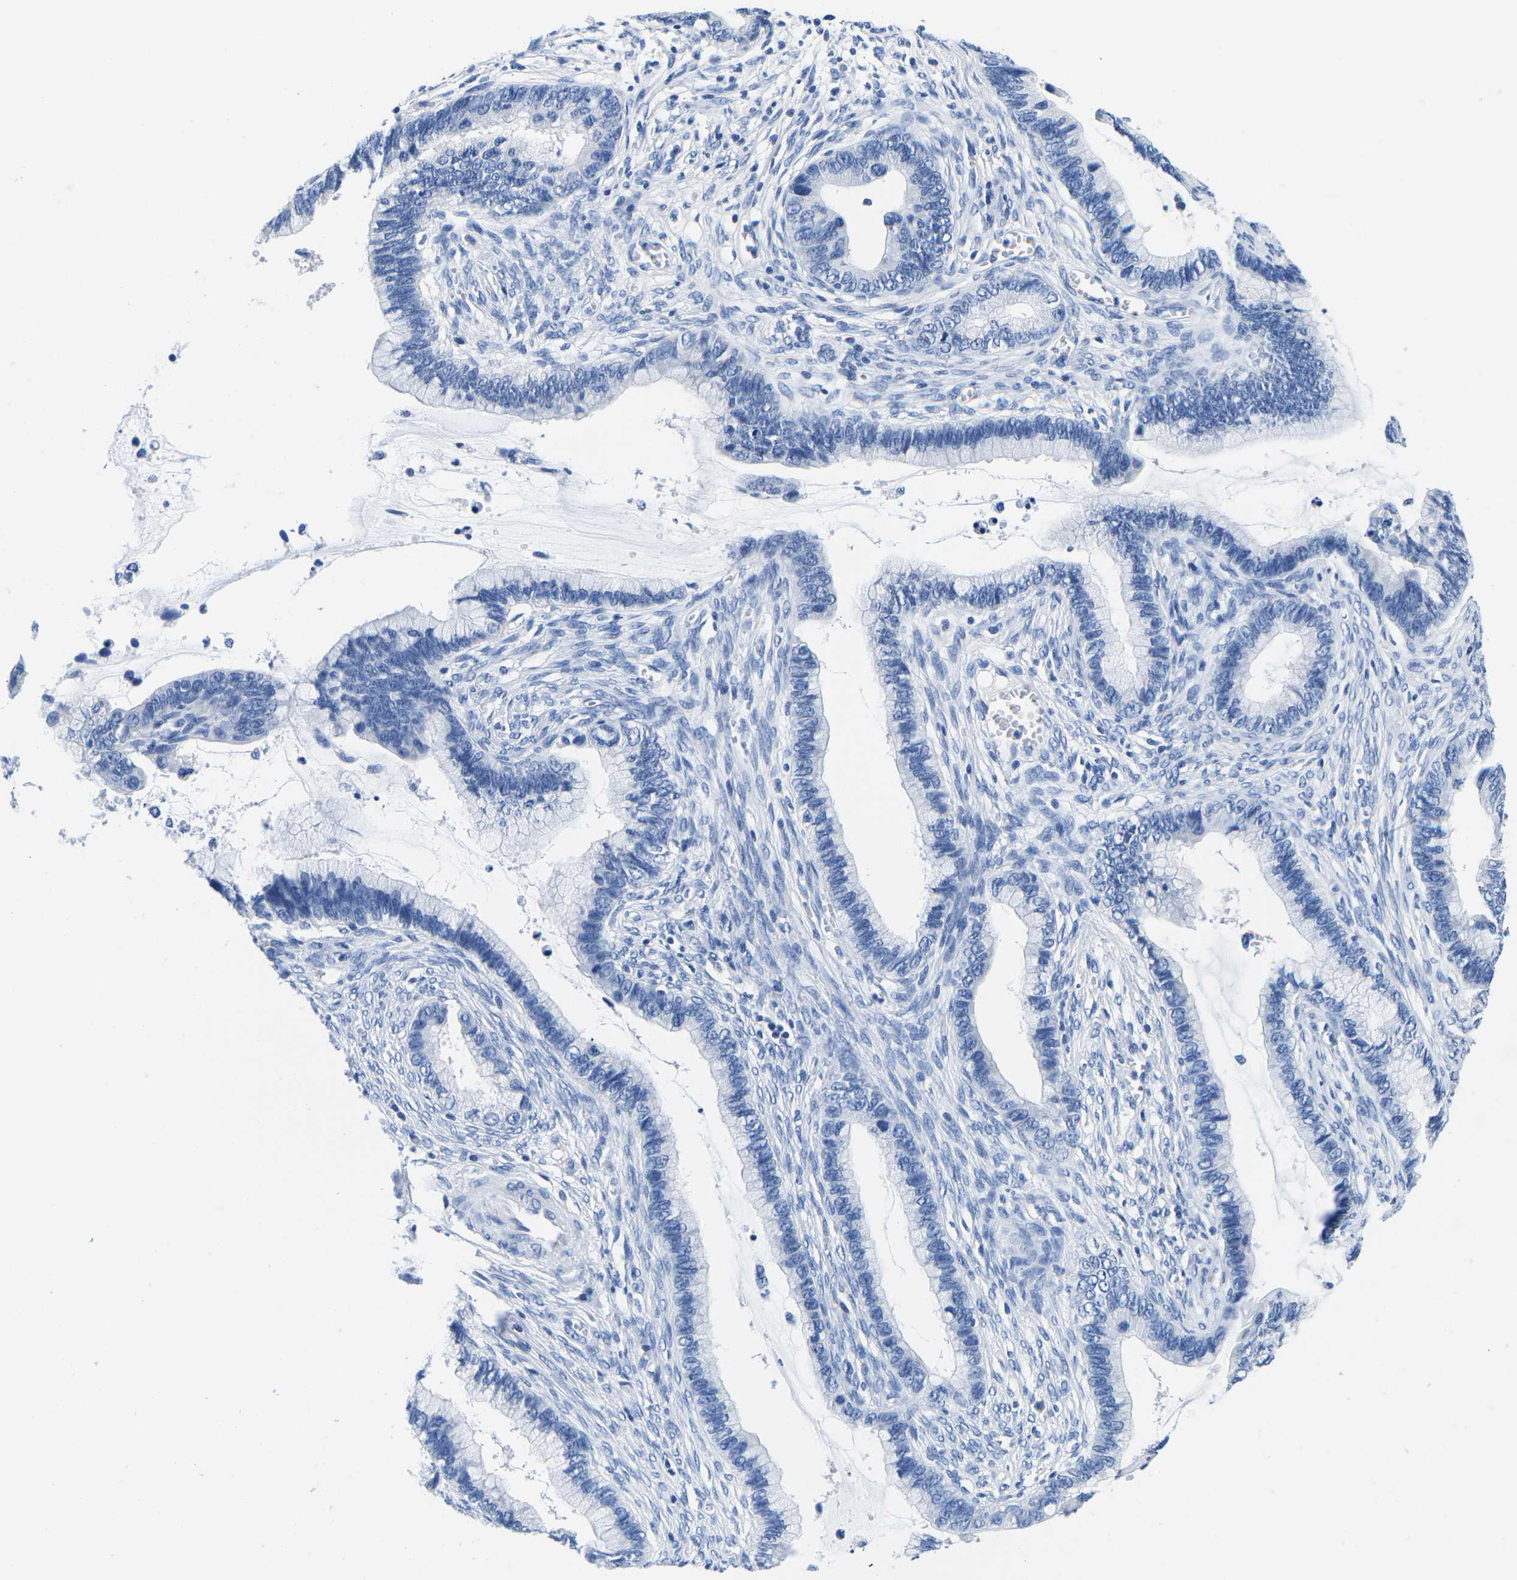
{"staining": {"intensity": "negative", "quantity": "none", "location": "none"}, "tissue": "cervical cancer", "cell_type": "Tumor cells", "image_type": "cancer", "snomed": [{"axis": "morphology", "description": "Adenocarcinoma, NOS"}, {"axis": "topography", "description": "Cervix"}], "caption": "IHC image of neoplastic tissue: cervical cancer stained with DAB displays no significant protein staining in tumor cells.", "gene": "CYP1A2", "patient": {"sex": "female", "age": 44}}